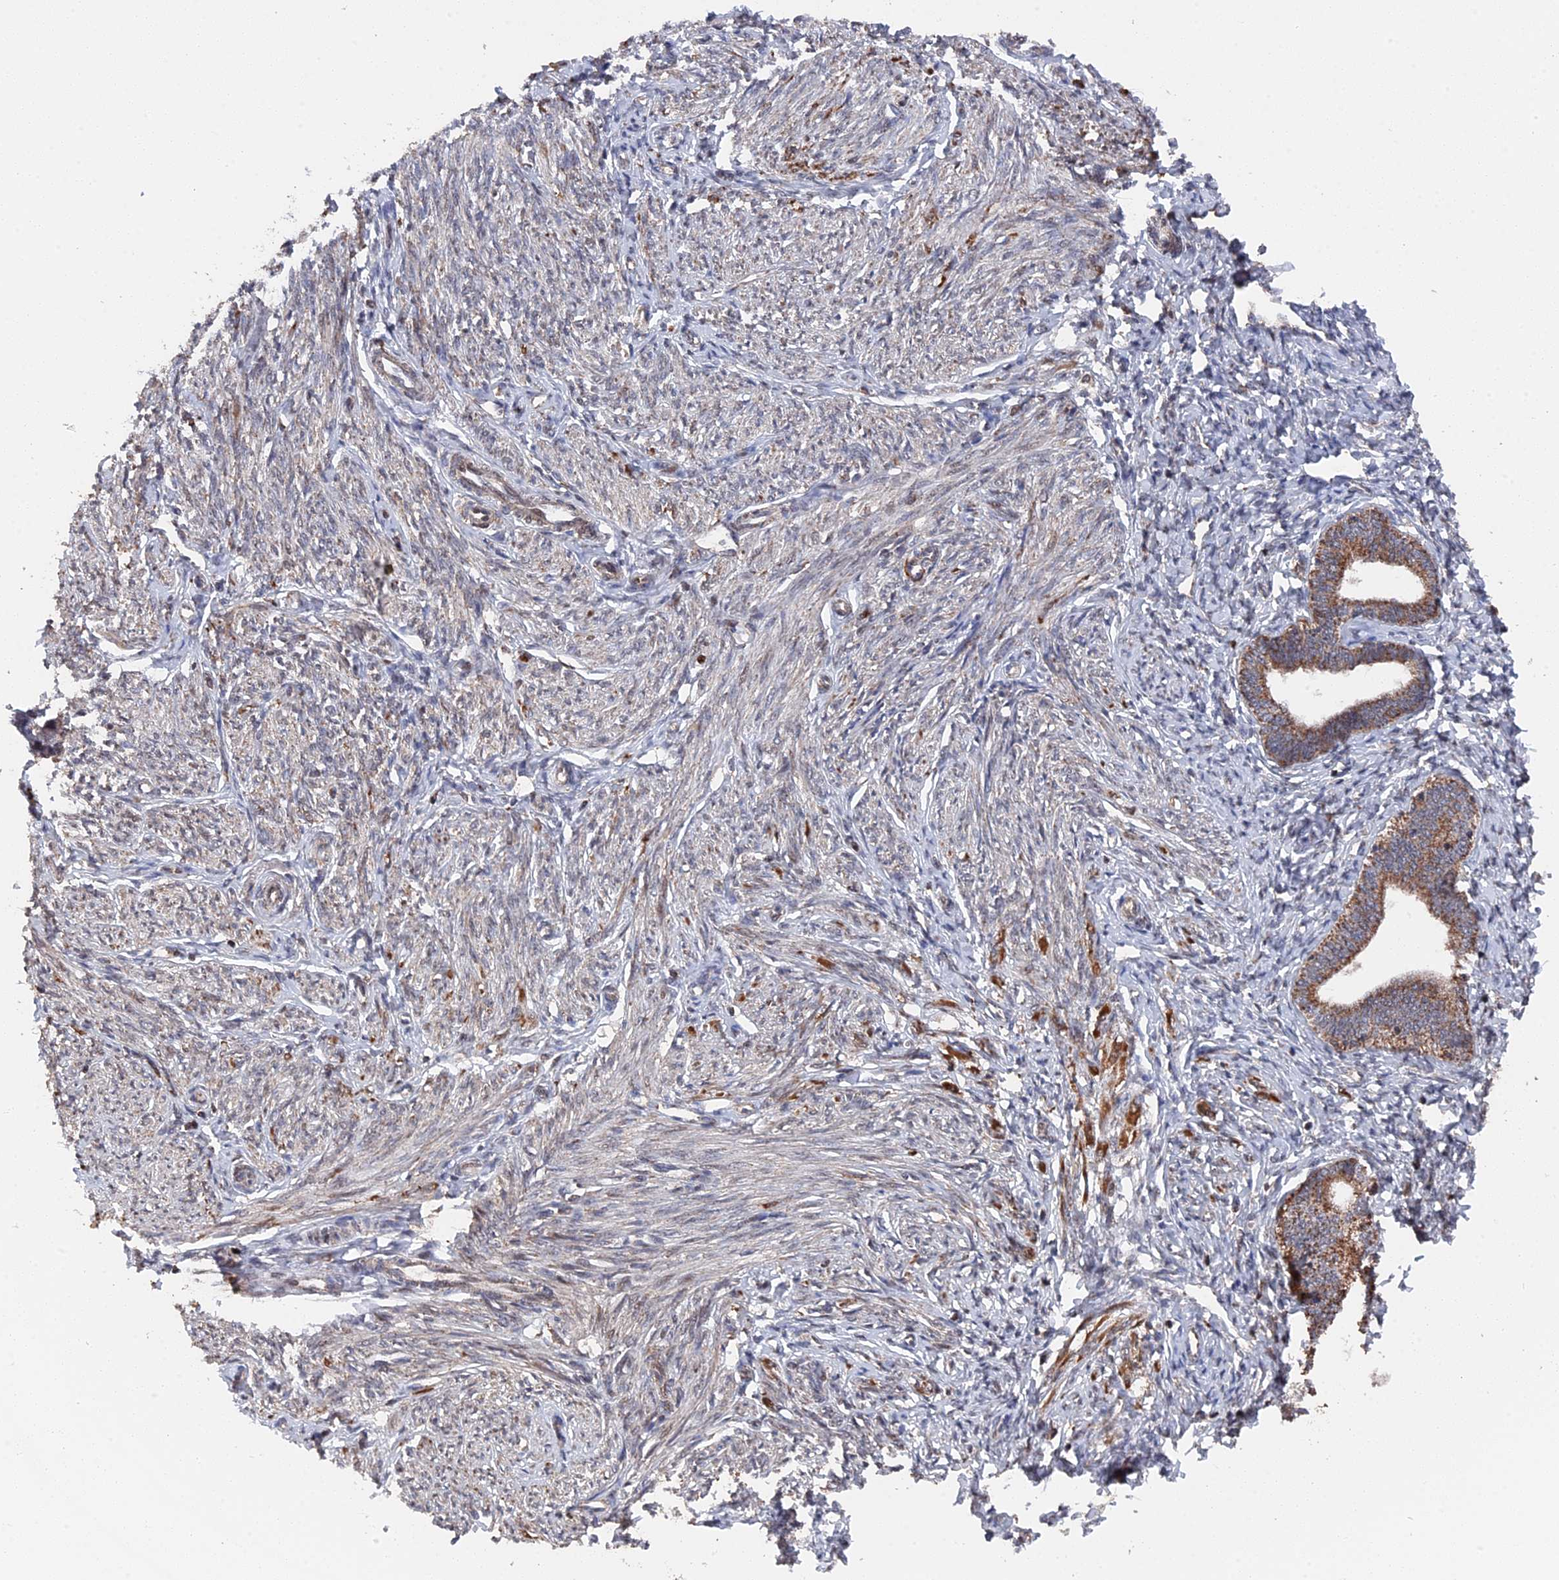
{"staining": {"intensity": "negative", "quantity": "none", "location": "none"}, "tissue": "endometrium", "cell_type": "Cells in endometrial stroma", "image_type": "normal", "snomed": [{"axis": "morphology", "description": "Normal tissue, NOS"}, {"axis": "topography", "description": "Endometrium"}], "caption": "Image shows no protein positivity in cells in endometrial stroma of unremarkable endometrium.", "gene": "CEACAM21", "patient": {"sex": "female", "age": 72}}